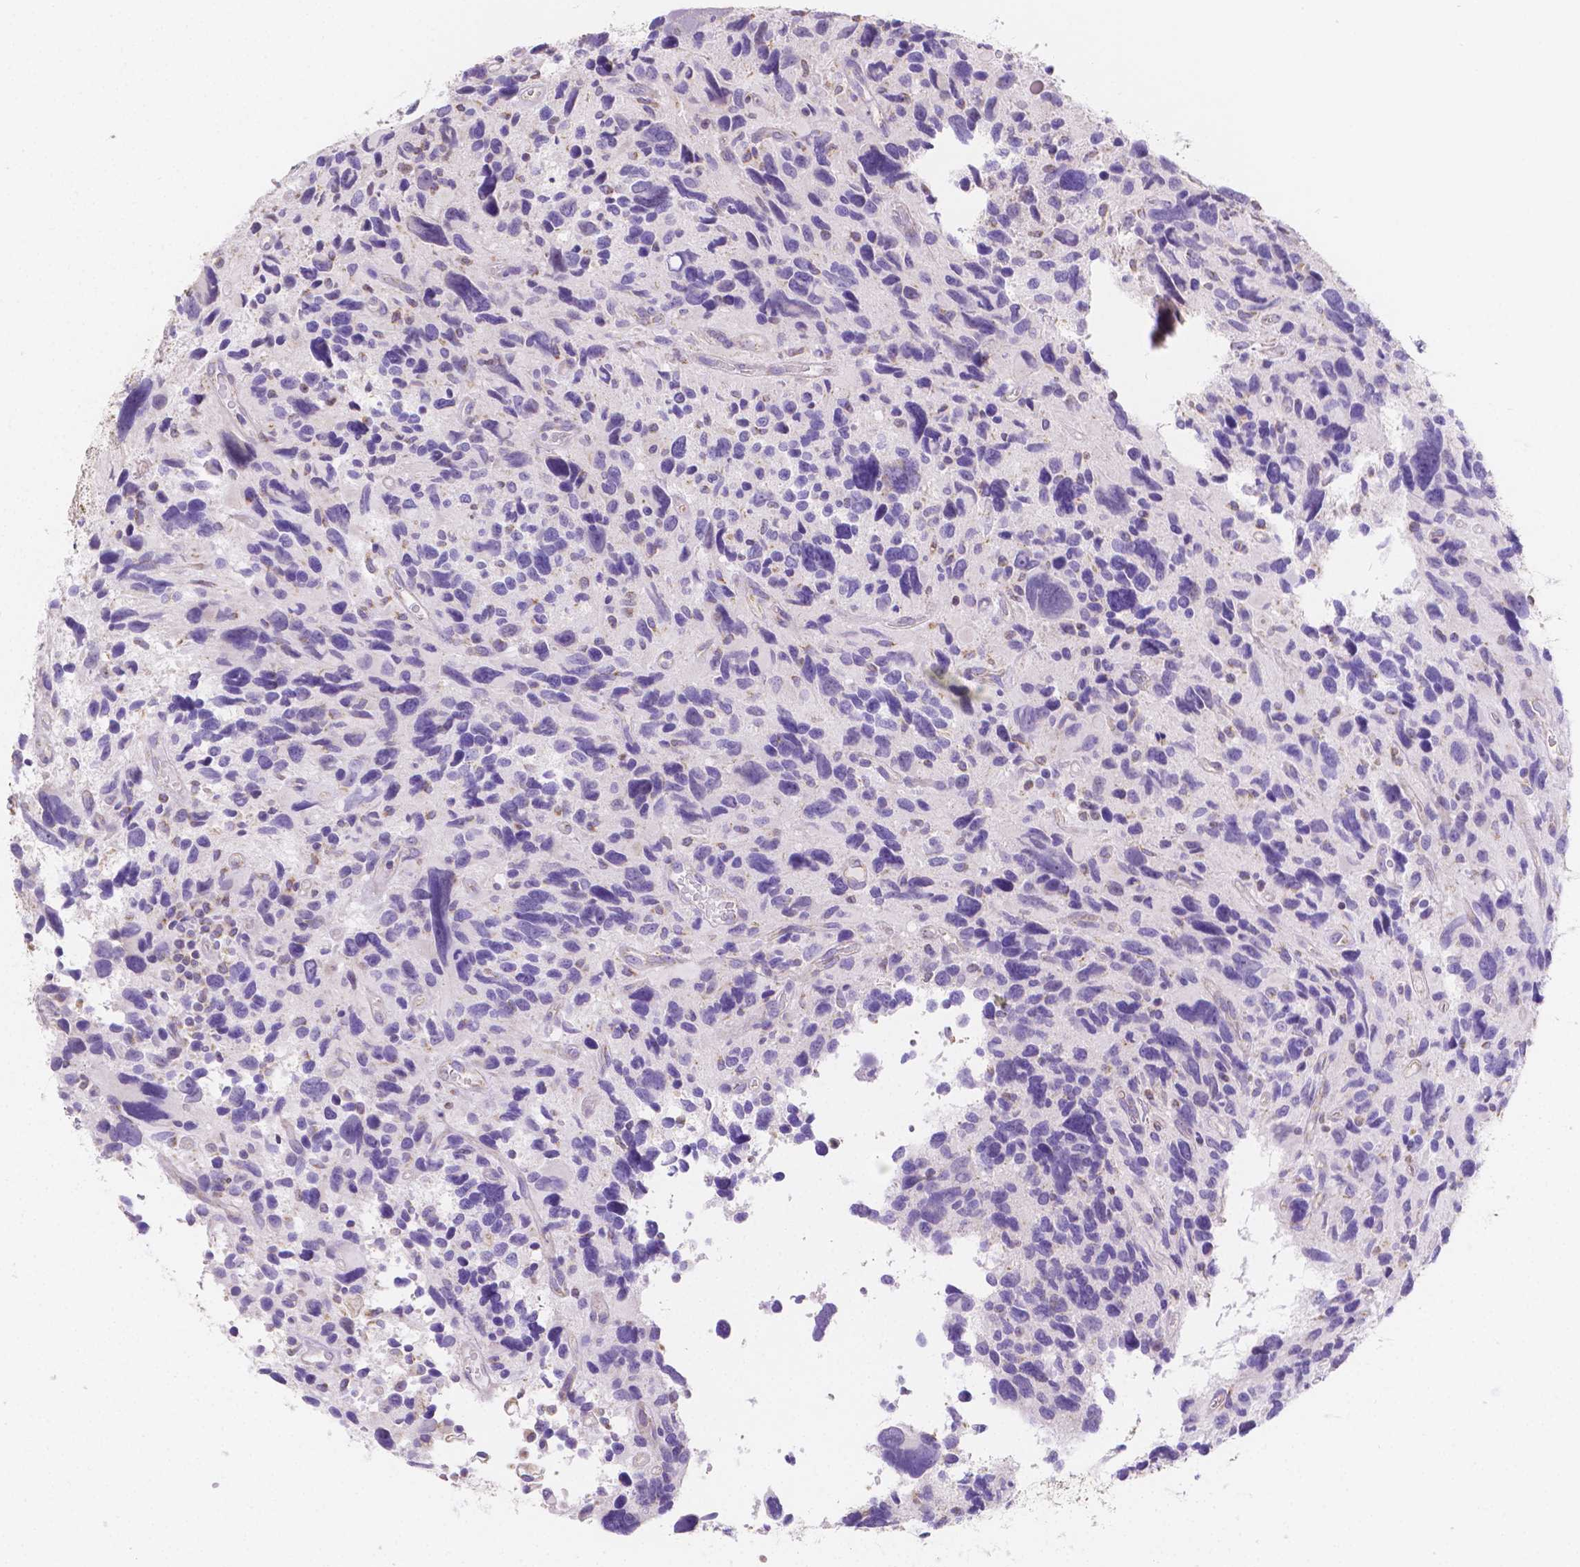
{"staining": {"intensity": "negative", "quantity": "none", "location": "none"}, "tissue": "glioma", "cell_type": "Tumor cells", "image_type": "cancer", "snomed": [{"axis": "morphology", "description": "Glioma, malignant, High grade"}, {"axis": "topography", "description": "Brain"}], "caption": "Tumor cells are negative for protein expression in human glioma.", "gene": "TMEM130", "patient": {"sex": "male", "age": 46}}